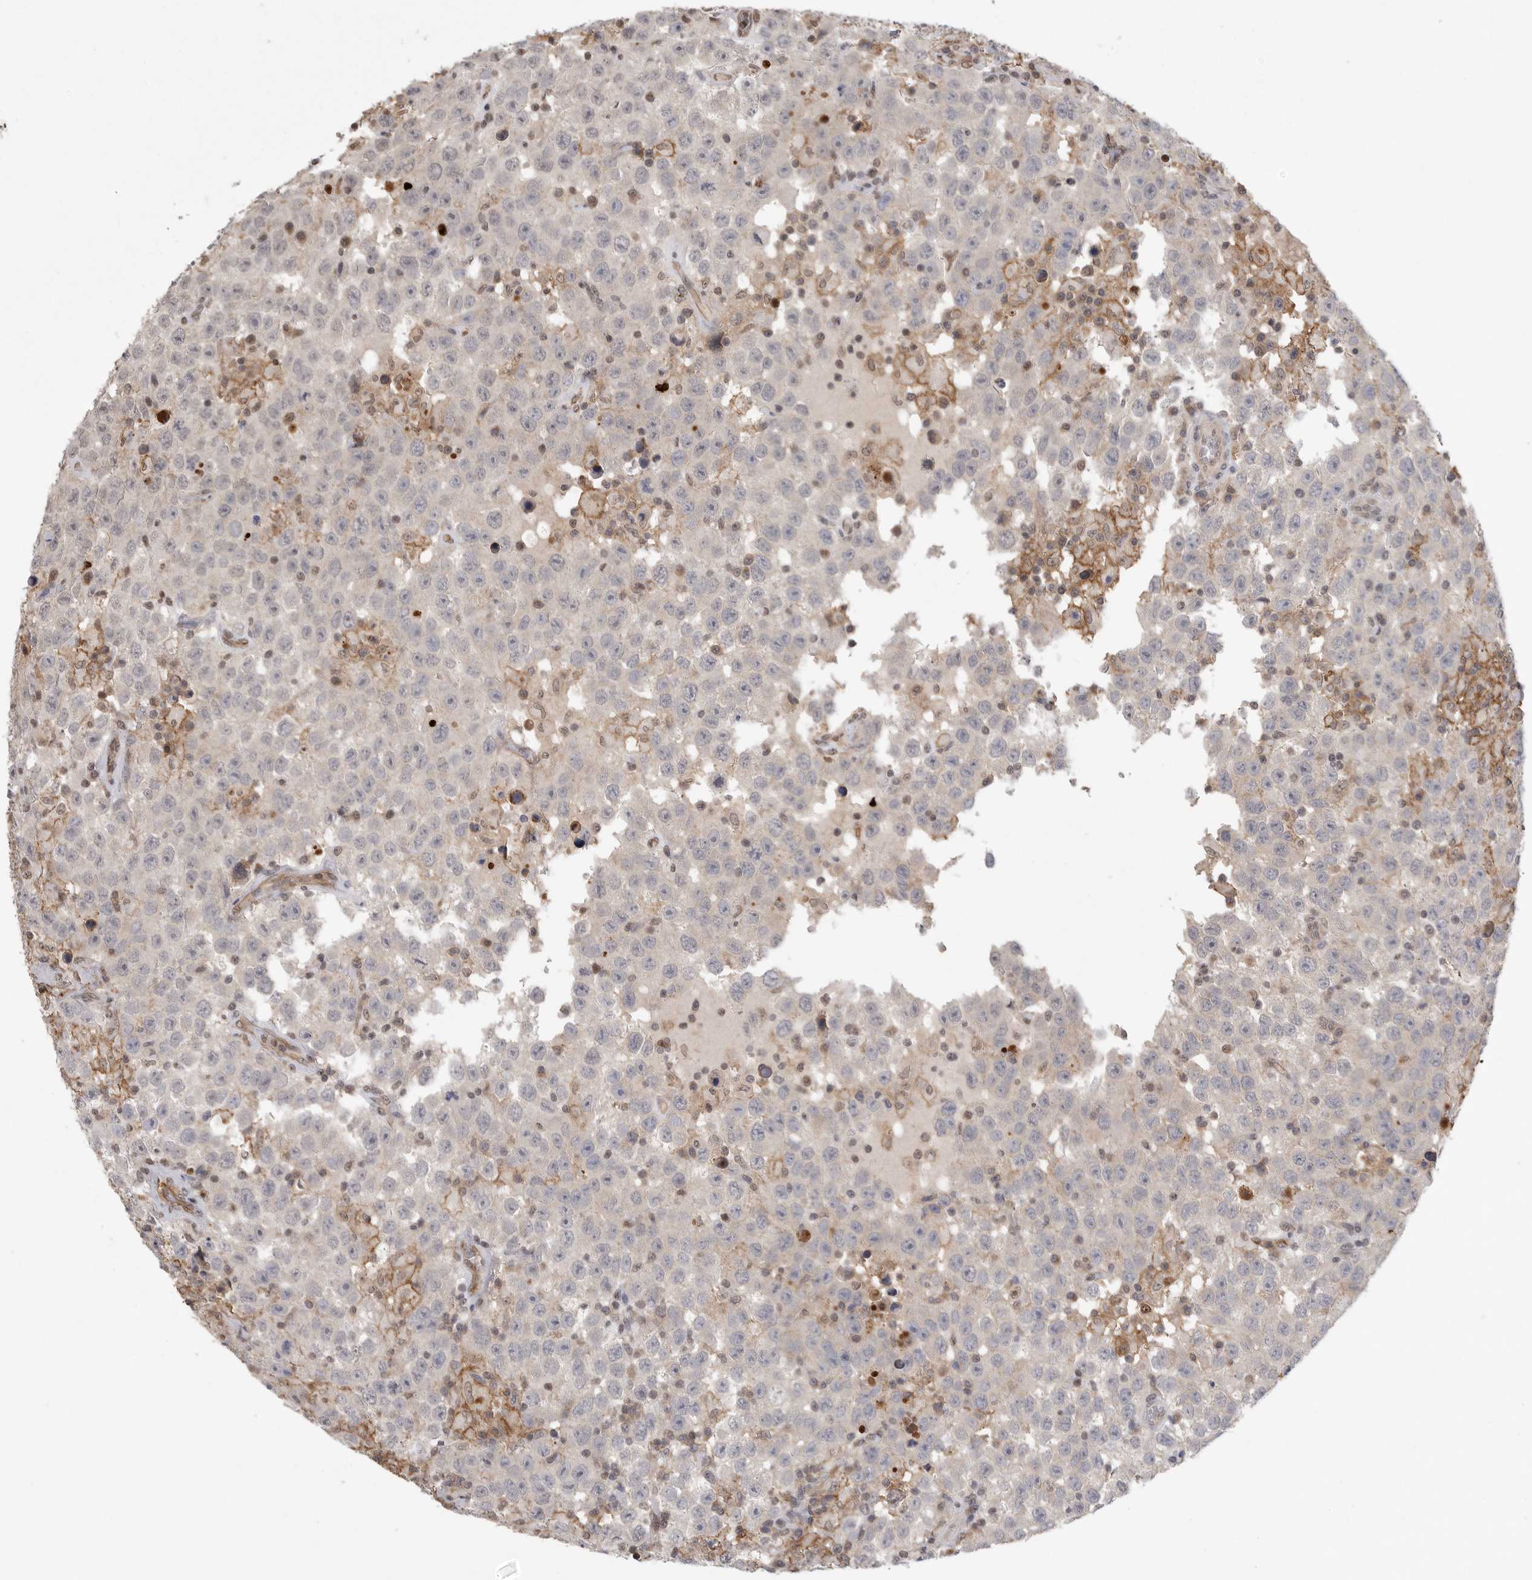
{"staining": {"intensity": "negative", "quantity": "none", "location": "none"}, "tissue": "testis cancer", "cell_type": "Tumor cells", "image_type": "cancer", "snomed": [{"axis": "morphology", "description": "Seminoma, NOS"}, {"axis": "topography", "description": "Testis"}], "caption": "Immunohistochemistry (IHC) image of testis cancer stained for a protein (brown), which reveals no expression in tumor cells. (DAB (3,3'-diaminobenzidine) immunohistochemistry (IHC) with hematoxylin counter stain).", "gene": "NECTIN1", "patient": {"sex": "male", "age": 41}}